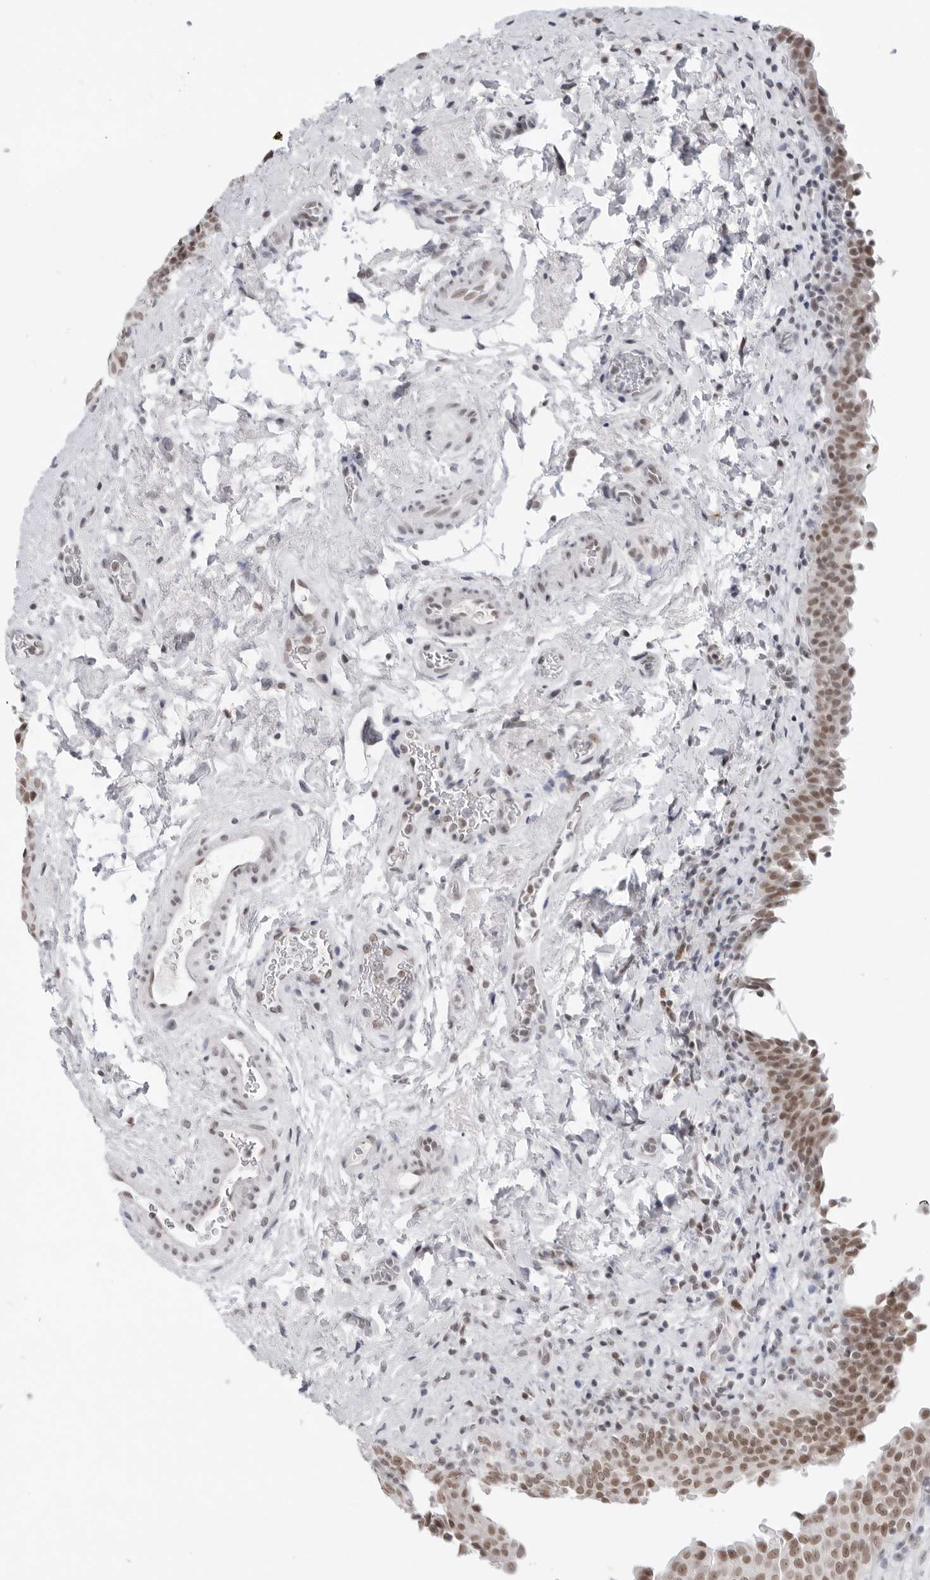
{"staining": {"intensity": "moderate", "quantity": ">75%", "location": "nuclear"}, "tissue": "urinary bladder", "cell_type": "Urothelial cells", "image_type": "normal", "snomed": [{"axis": "morphology", "description": "Normal tissue, NOS"}, {"axis": "topography", "description": "Urinary bladder"}], "caption": "Immunohistochemical staining of benign human urinary bladder demonstrates moderate nuclear protein staining in about >75% of urothelial cells. Immunohistochemistry stains the protein of interest in brown and the nuclei are stained blue.", "gene": "FOXK2", "patient": {"sex": "male", "age": 83}}